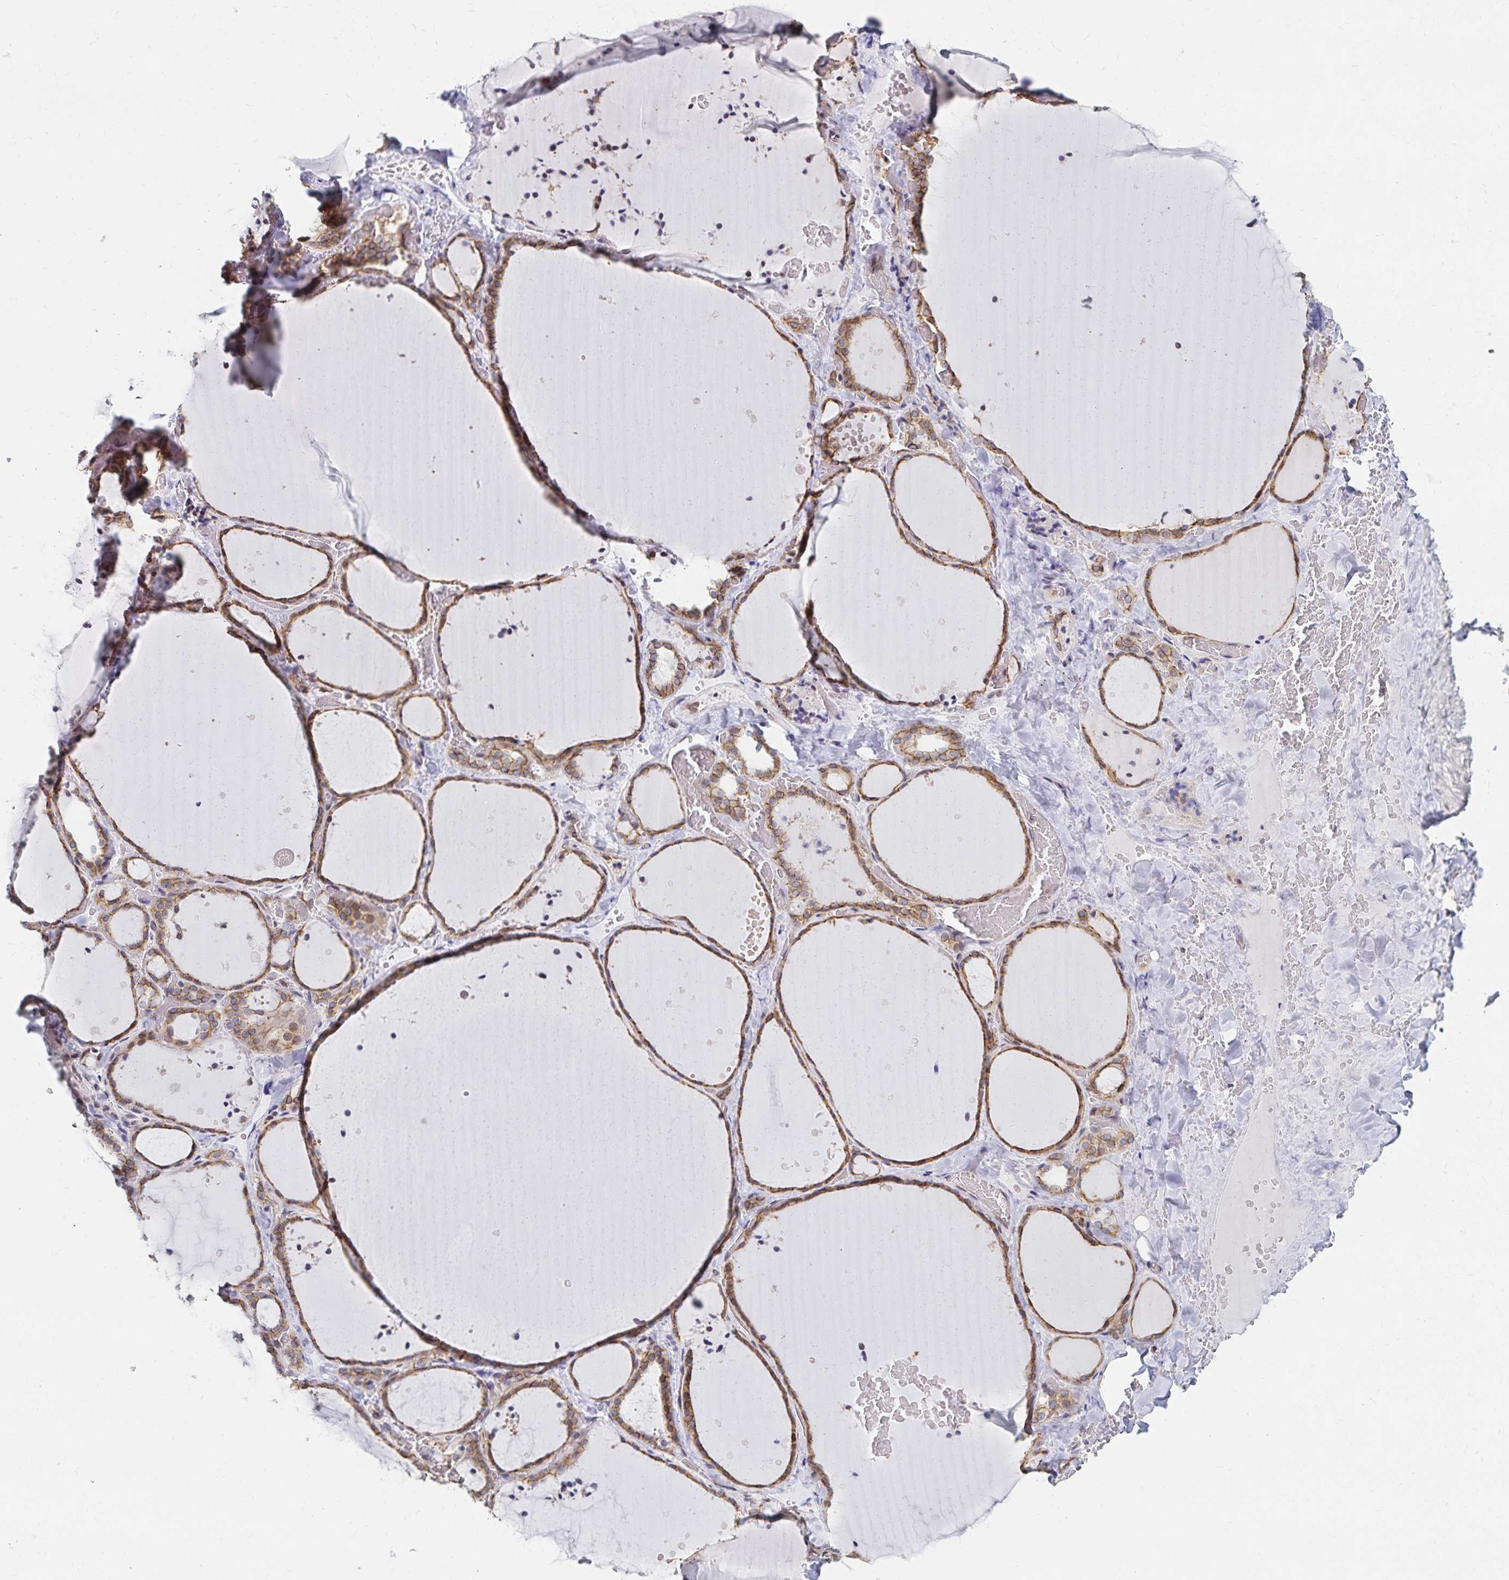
{"staining": {"intensity": "moderate", "quantity": ">75%", "location": "cytoplasmic/membranous"}, "tissue": "thyroid gland", "cell_type": "Glandular cells", "image_type": "normal", "snomed": [{"axis": "morphology", "description": "Normal tissue, NOS"}, {"axis": "topography", "description": "Thyroid gland"}], "caption": "Protein analysis of benign thyroid gland shows moderate cytoplasmic/membranous positivity in approximately >75% of glandular cells. (DAB (3,3'-diaminobenzidine) IHC, brown staining for protein, blue staining for nuclei).", "gene": "RAB9B", "patient": {"sex": "female", "age": 36}}